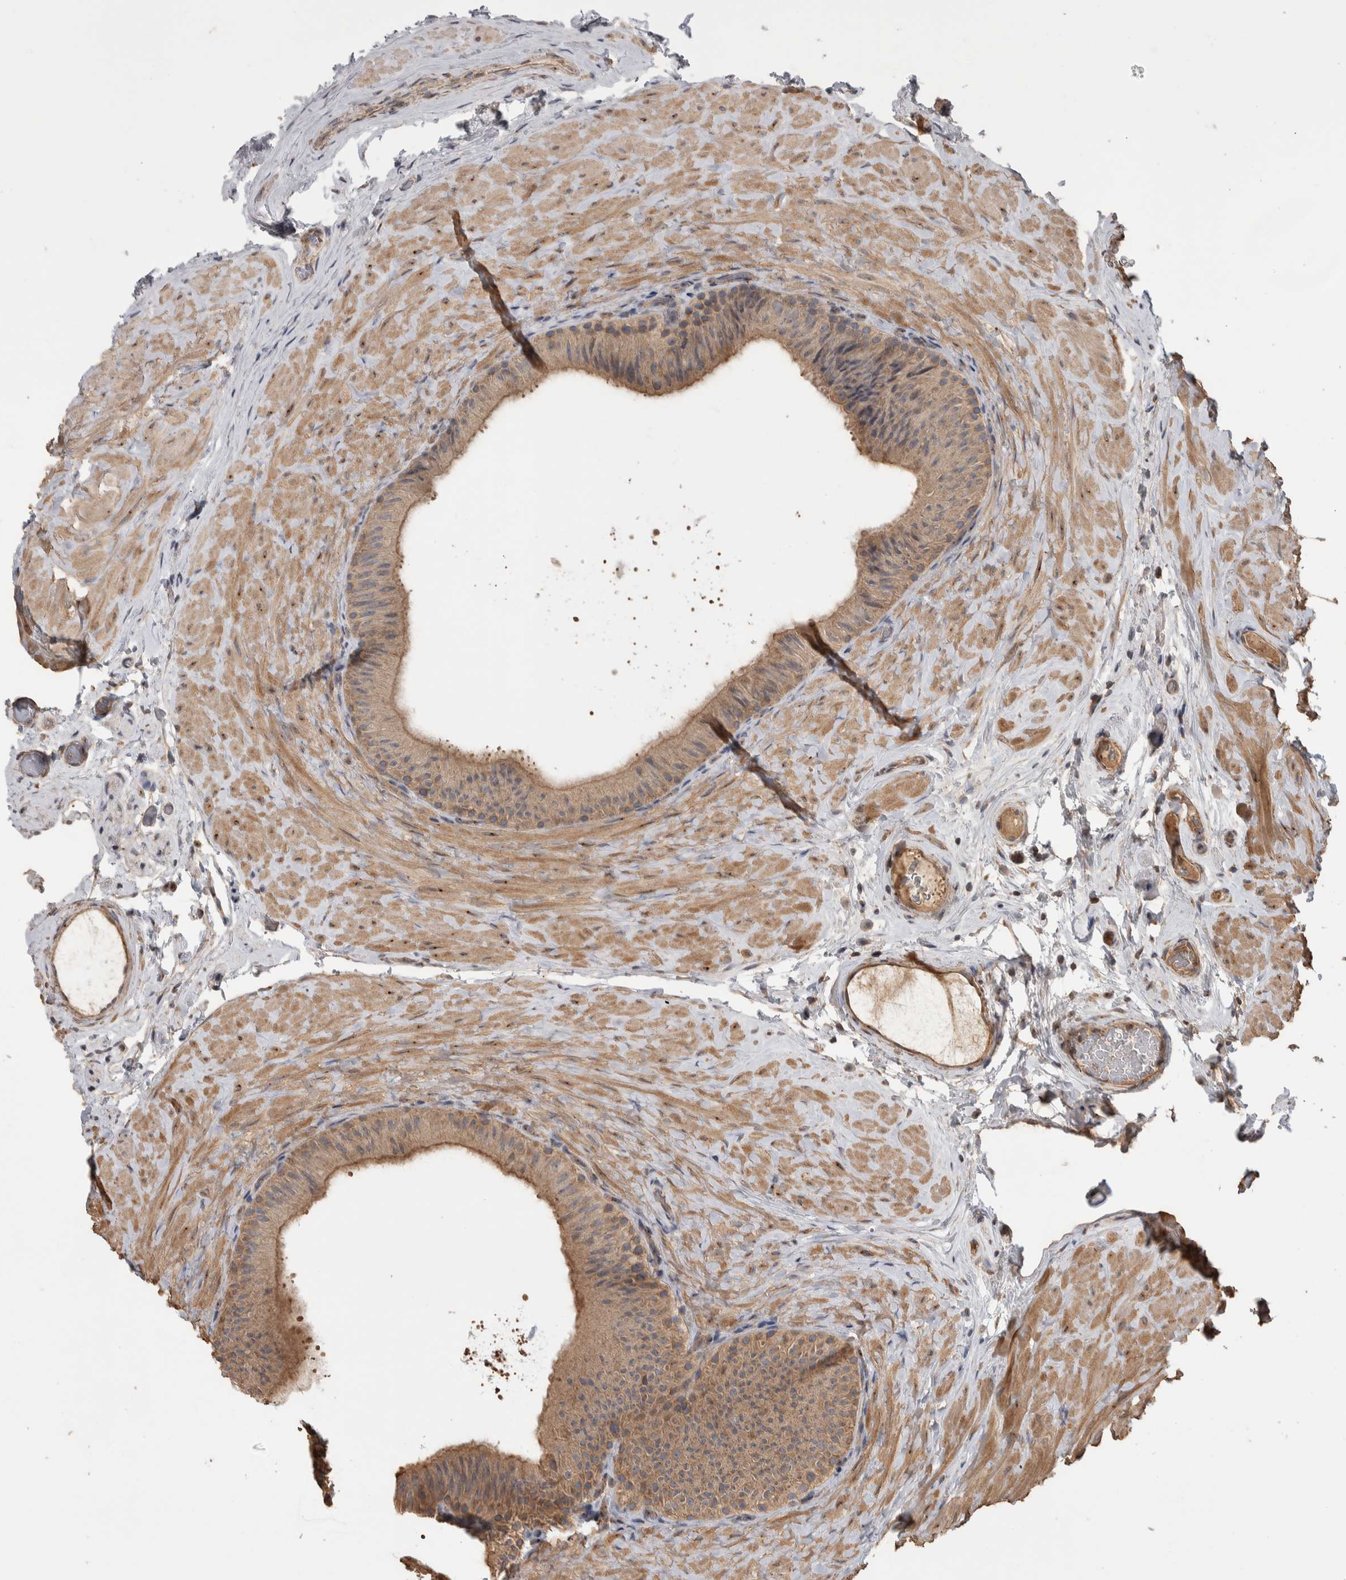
{"staining": {"intensity": "moderate", "quantity": ">75%", "location": "cytoplasmic/membranous"}, "tissue": "epididymis", "cell_type": "Glandular cells", "image_type": "normal", "snomed": [{"axis": "morphology", "description": "Normal tissue, NOS"}, {"axis": "topography", "description": "Epididymis"}], "caption": "A high-resolution micrograph shows IHC staining of benign epididymis, which shows moderate cytoplasmic/membranous expression in approximately >75% of glandular cells.", "gene": "IFRD1", "patient": {"sex": "male", "age": 49}}